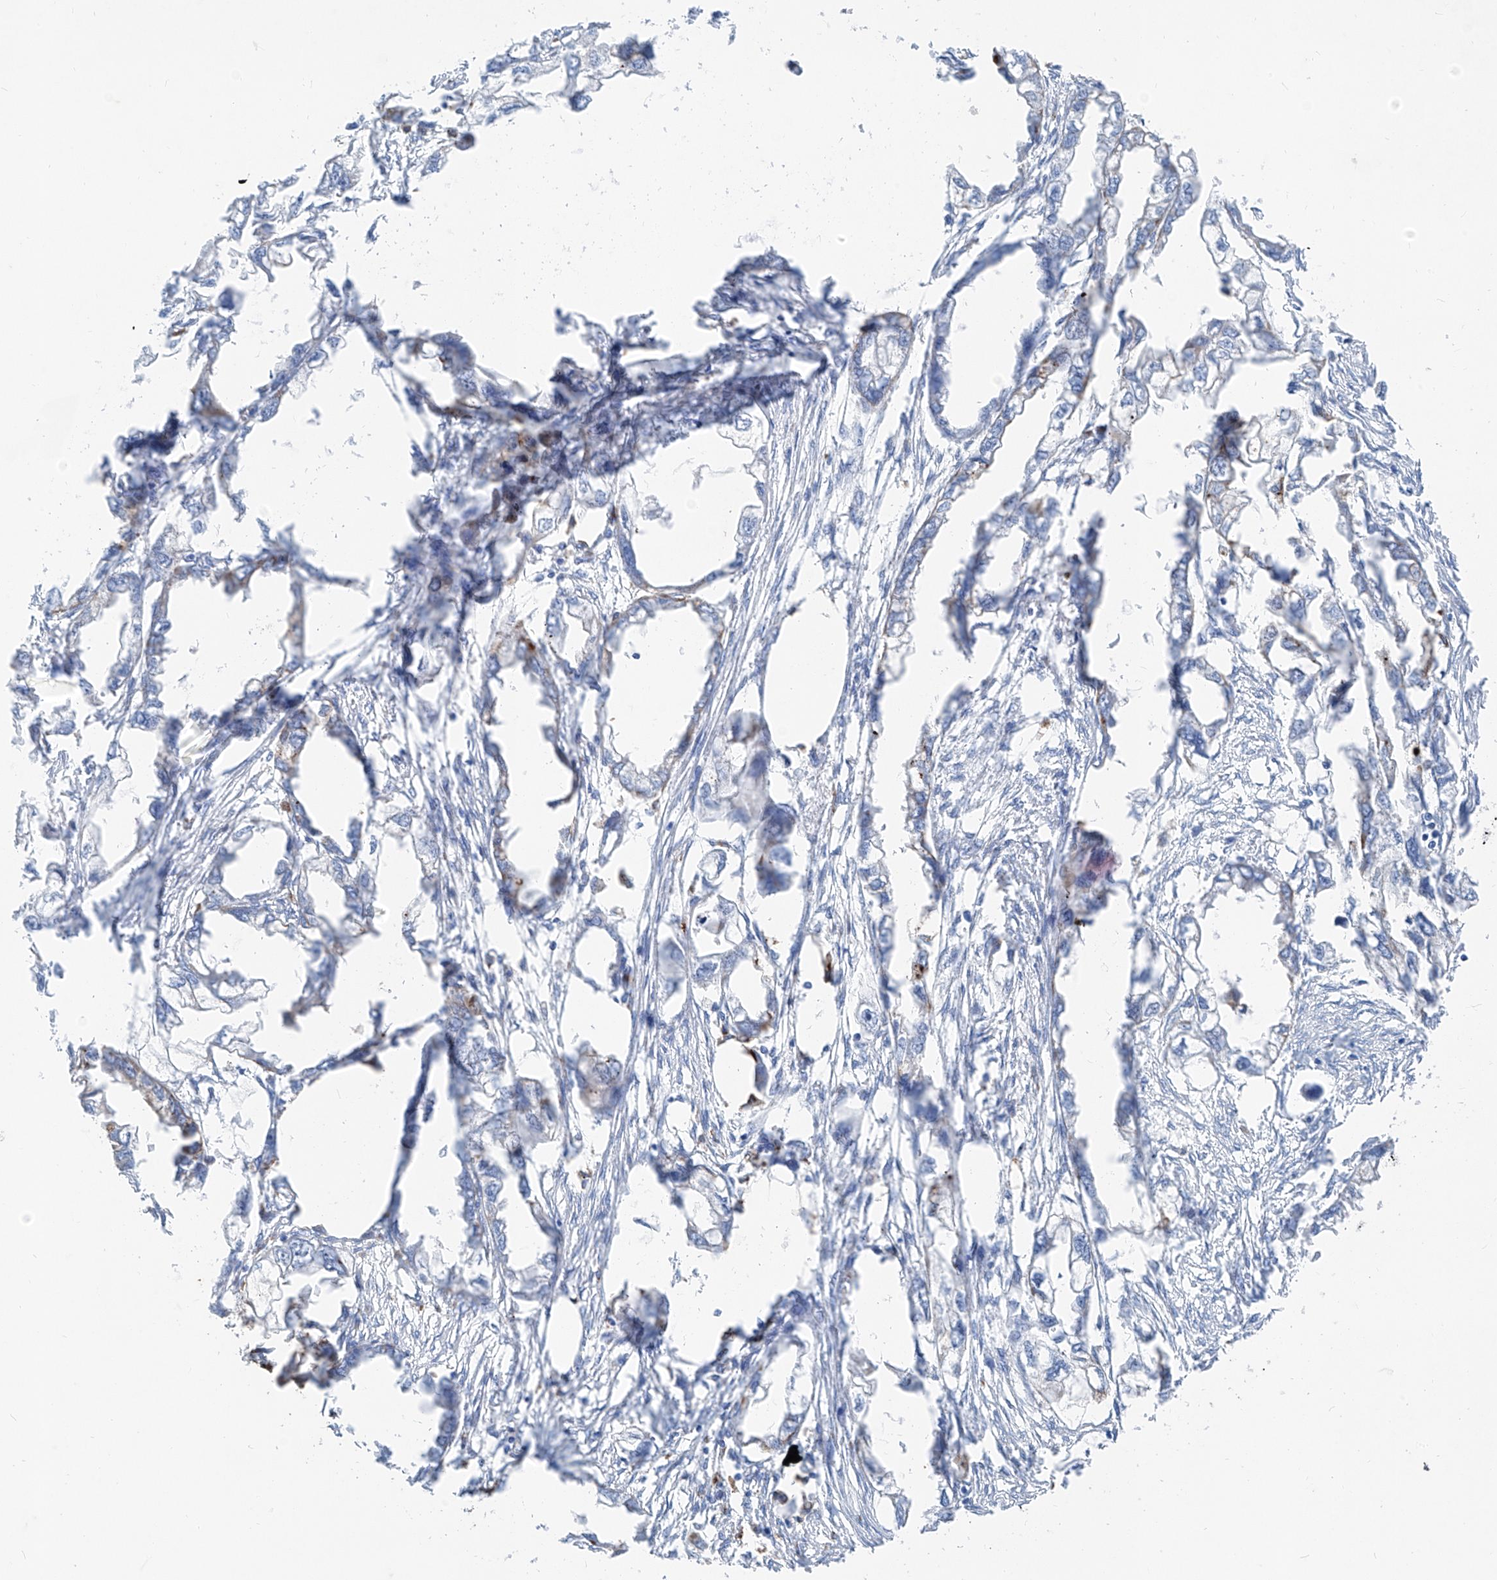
{"staining": {"intensity": "negative", "quantity": "none", "location": "none"}, "tissue": "endometrial cancer", "cell_type": "Tumor cells", "image_type": "cancer", "snomed": [{"axis": "morphology", "description": "Adenocarcinoma, NOS"}, {"axis": "morphology", "description": "Adenocarcinoma, metastatic, NOS"}, {"axis": "topography", "description": "Adipose tissue"}, {"axis": "topography", "description": "Endometrium"}], "caption": "High power microscopy image of an immunohistochemistry (IHC) photomicrograph of endometrial metastatic adenocarcinoma, revealing no significant staining in tumor cells.", "gene": "GPR137C", "patient": {"sex": "female", "age": 67}}